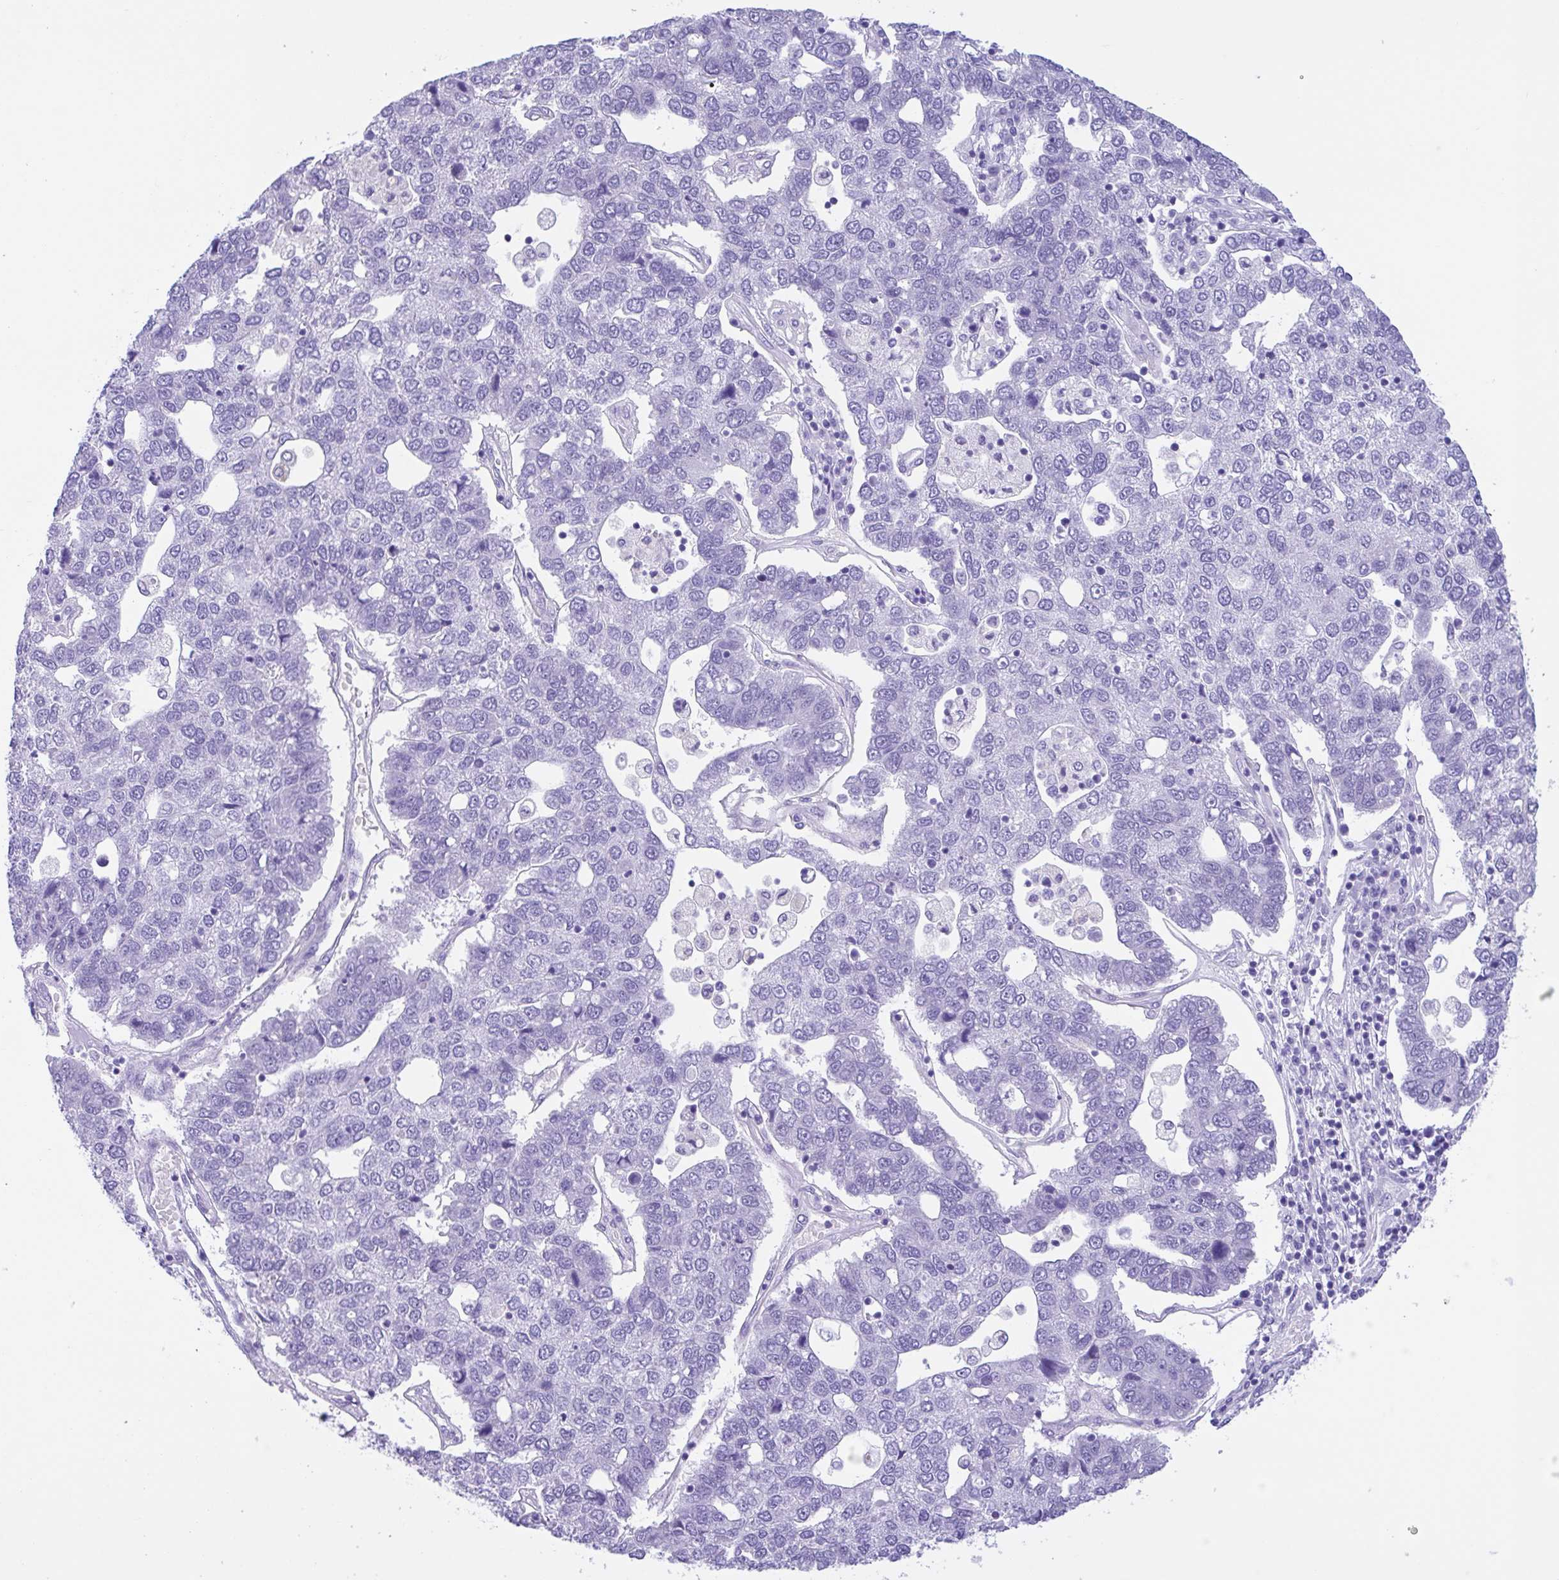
{"staining": {"intensity": "negative", "quantity": "none", "location": "none"}, "tissue": "pancreatic cancer", "cell_type": "Tumor cells", "image_type": "cancer", "snomed": [{"axis": "morphology", "description": "Adenocarcinoma, NOS"}, {"axis": "topography", "description": "Pancreas"}], "caption": "Protein analysis of pancreatic cancer reveals no significant staining in tumor cells.", "gene": "OR4N4", "patient": {"sex": "female", "age": 61}}